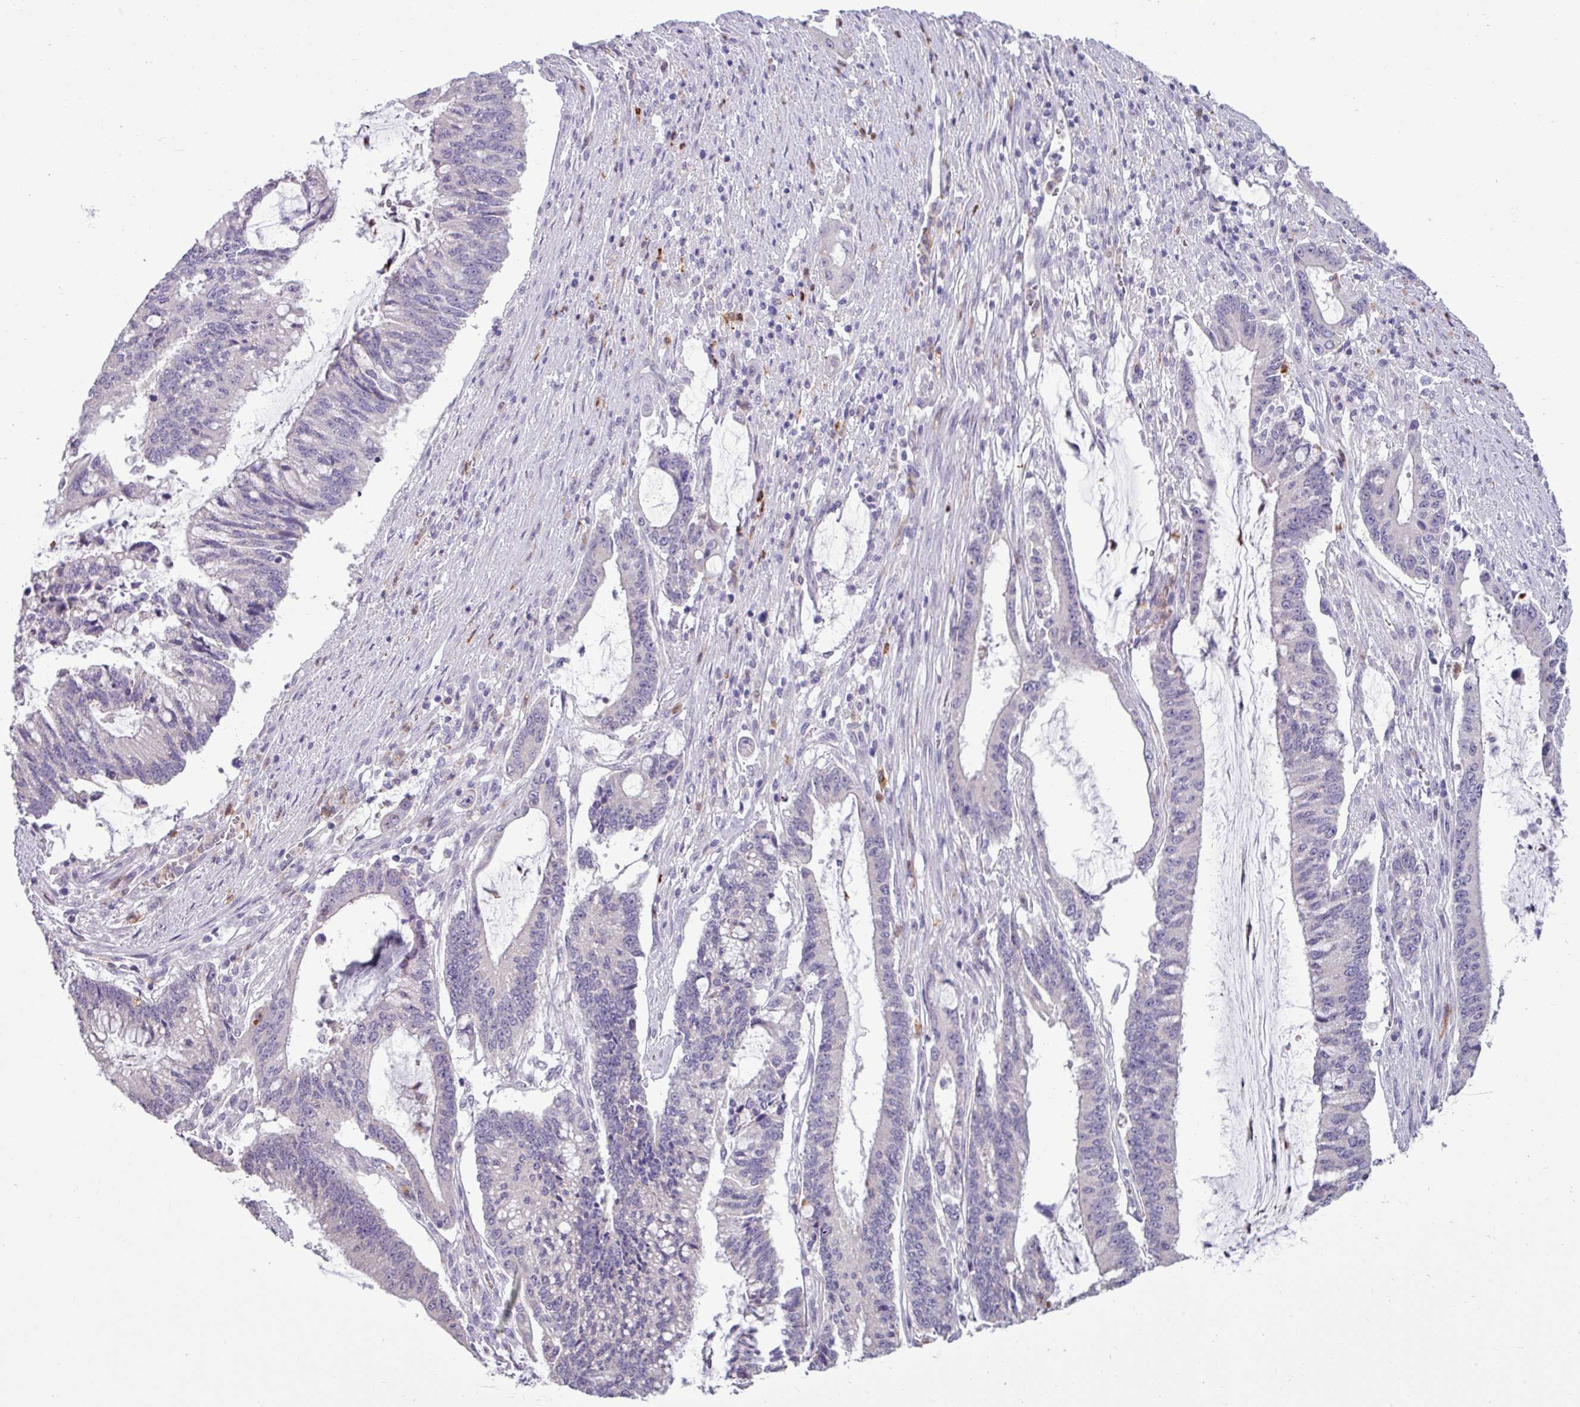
{"staining": {"intensity": "negative", "quantity": "none", "location": "none"}, "tissue": "pancreatic cancer", "cell_type": "Tumor cells", "image_type": "cancer", "snomed": [{"axis": "morphology", "description": "Adenocarcinoma, NOS"}, {"axis": "topography", "description": "Pancreas"}], "caption": "This micrograph is of pancreatic cancer stained with immunohistochemistry (IHC) to label a protein in brown with the nuclei are counter-stained blue. There is no staining in tumor cells.", "gene": "TRIM39", "patient": {"sex": "female", "age": 50}}